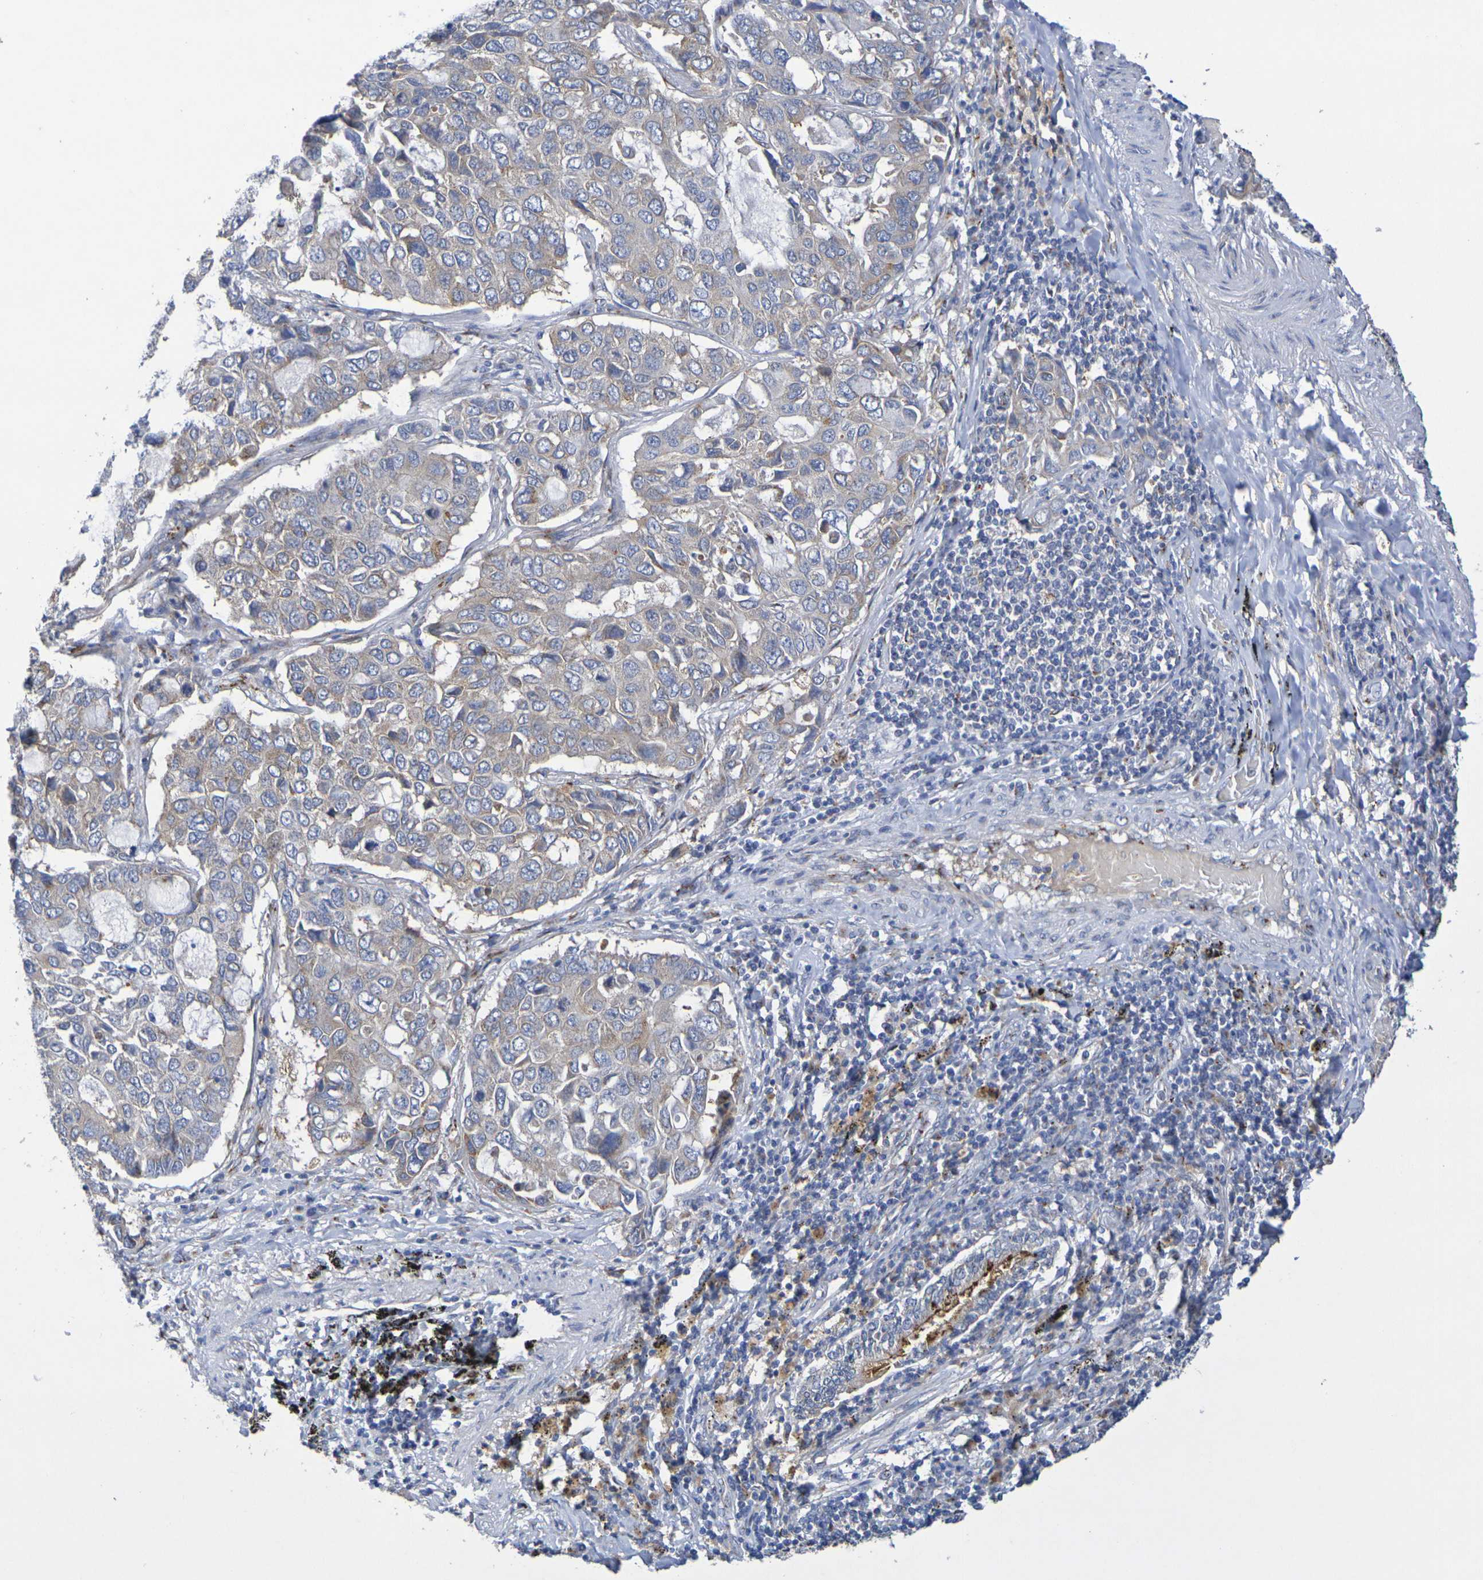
{"staining": {"intensity": "negative", "quantity": "none", "location": "none"}, "tissue": "lung cancer", "cell_type": "Tumor cells", "image_type": "cancer", "snomed": [{"axis": "morphology", "description": "Adenocarcinoma, NOS"}, {"axis": "topography", "description": "Lung"}], "caption": "Lung adenocarcinoma was stained to show a protein in brown. There is no significant expression in tumor cells.", "gene": "DCP2", "patient": {"sex": "male", "age": 64}}